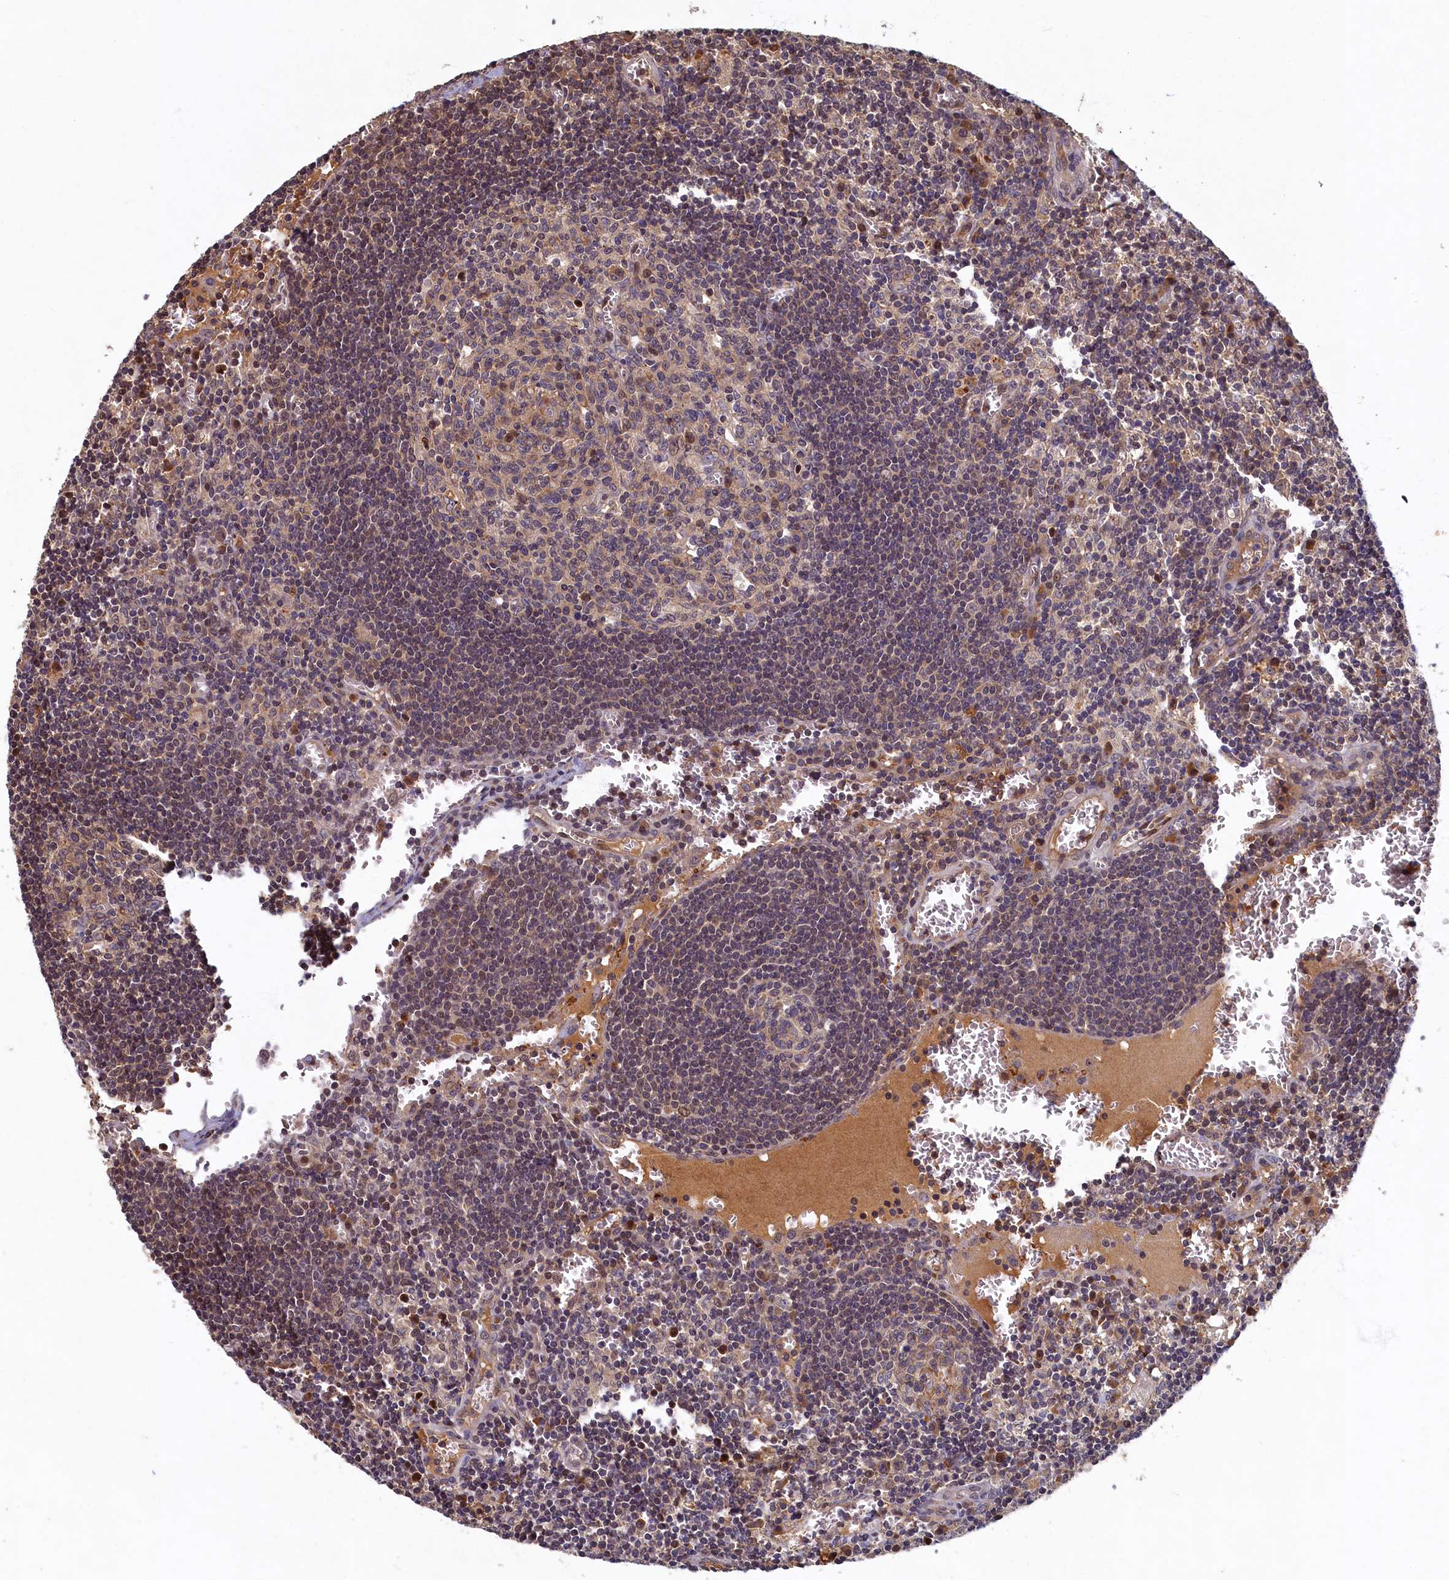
{"staining": {"intensity": "weak", "quantity": "25%-75%", "location": "cytoplasmic/membranous"}, "tissue": "lymph node", "cell_type": "Germinal center cells", "image_type": "normal", "snomed": [{"axis": "morphology", "description": "Normal tissue, NOS"}, {"axis": "topography", "description": "Lymph node"}], "caption": "IHC (DAB (3,3'-diaminobenzidine)) staining of unremarkable lymph node reveals weak cytoplasmic/membranous protein positivity in about 25%-75% of germinal center cells. The staining was performed using DAB (3,3'-diaminobenzidine), with brown indicating positive protein expression. Nuclei are stained blue with hematoxylin.", "gene": "LCMT2", "patient": {"sex": "female", "age": 73}}